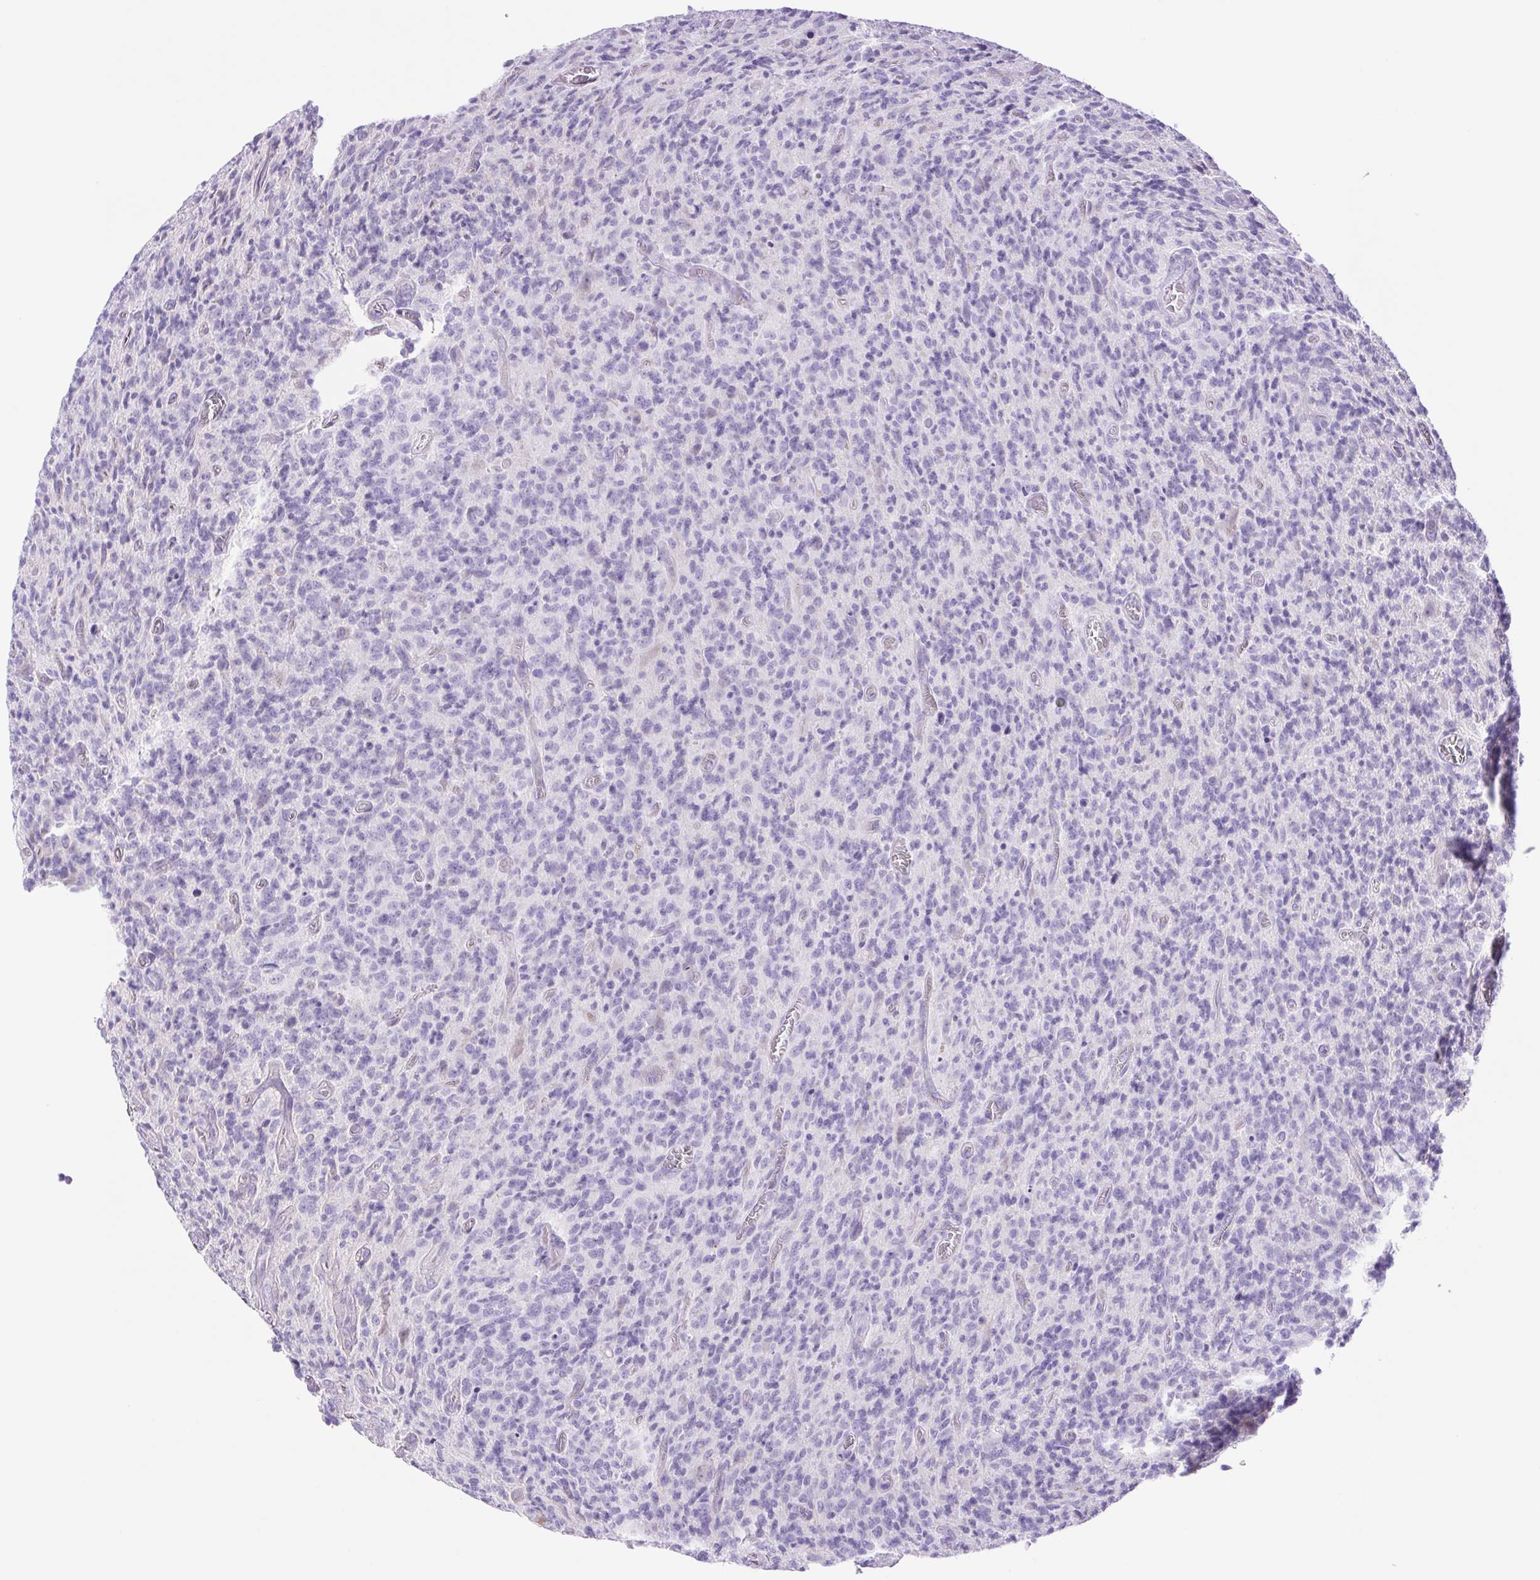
{"staining": {"intensity": "negative", "quantity": "none", "location": "none"}, "tissue": "glioma", "cell_type": "Tumor cells", "image_type": "cancer", "snomed": [{"axis": "morphology", "description": "Glioma, malignant, High grade"}, {"axis": "topography", "description": "Brain"}], "caption": "This is an immunohistochemistry (IHC) micrograph of human glioma. There is no expression in tumor cells.", "gene": "CDSN", "patient": {"sex": "male", "age": 76}}